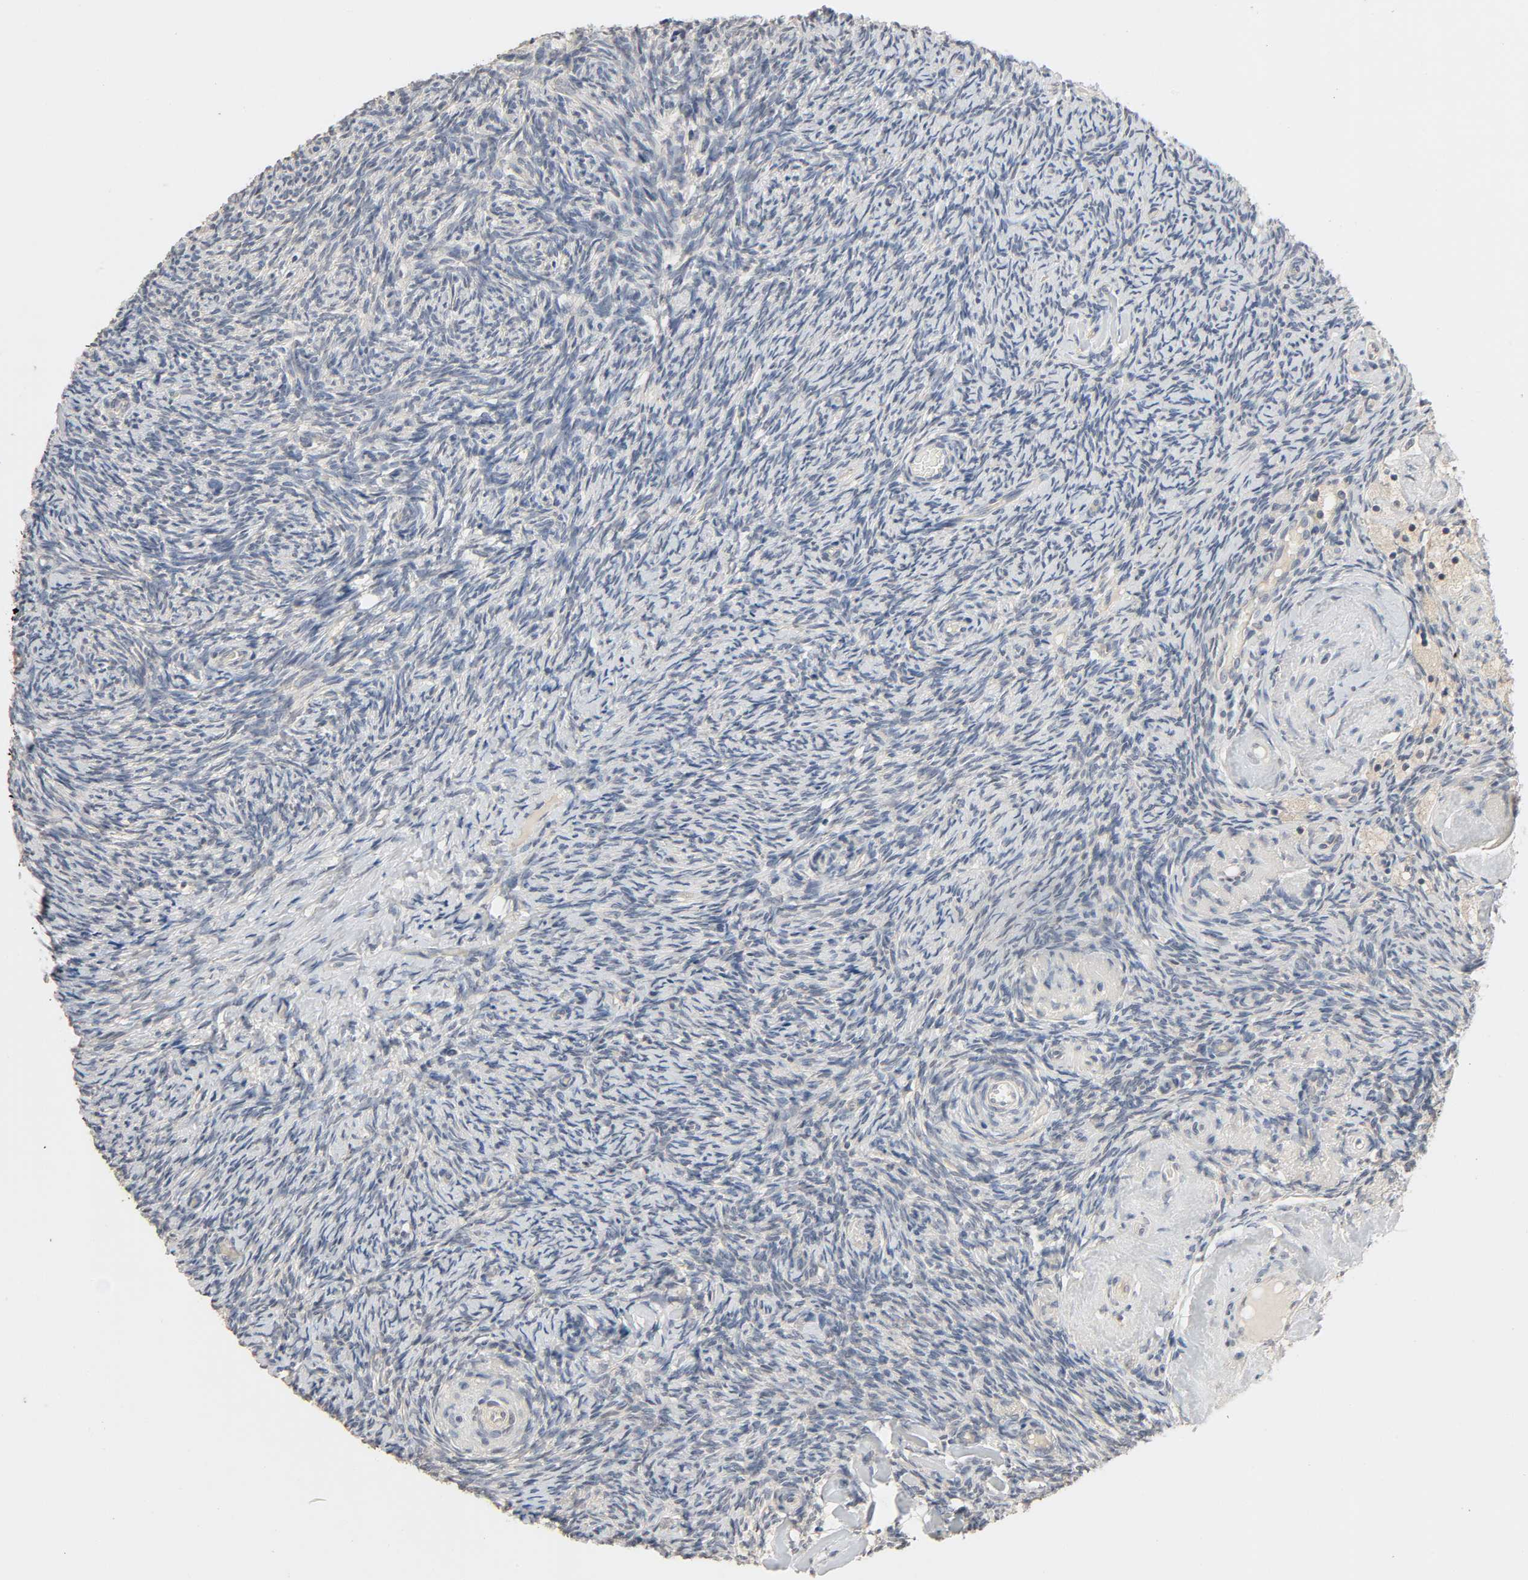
{"staining": {"intensity": "negative", "quantity": "none", "location": "none"}, "tissue": "ovary", "cell_type": "Follicle cells", "image_type": "normal", "snomed": [{"axis": "morphology", "description": "Normal tissue, NOS"}, {"axis": "topography", "description": "Ovary"}], "caption": "DAB (3,3'-diaminobenzidine) immunohistochemical staining of benign human ovary demonstrates no significant expression in follicle cells.", "gene": "MAGEA8", "patient": {"sex": "female", "age": 60}}